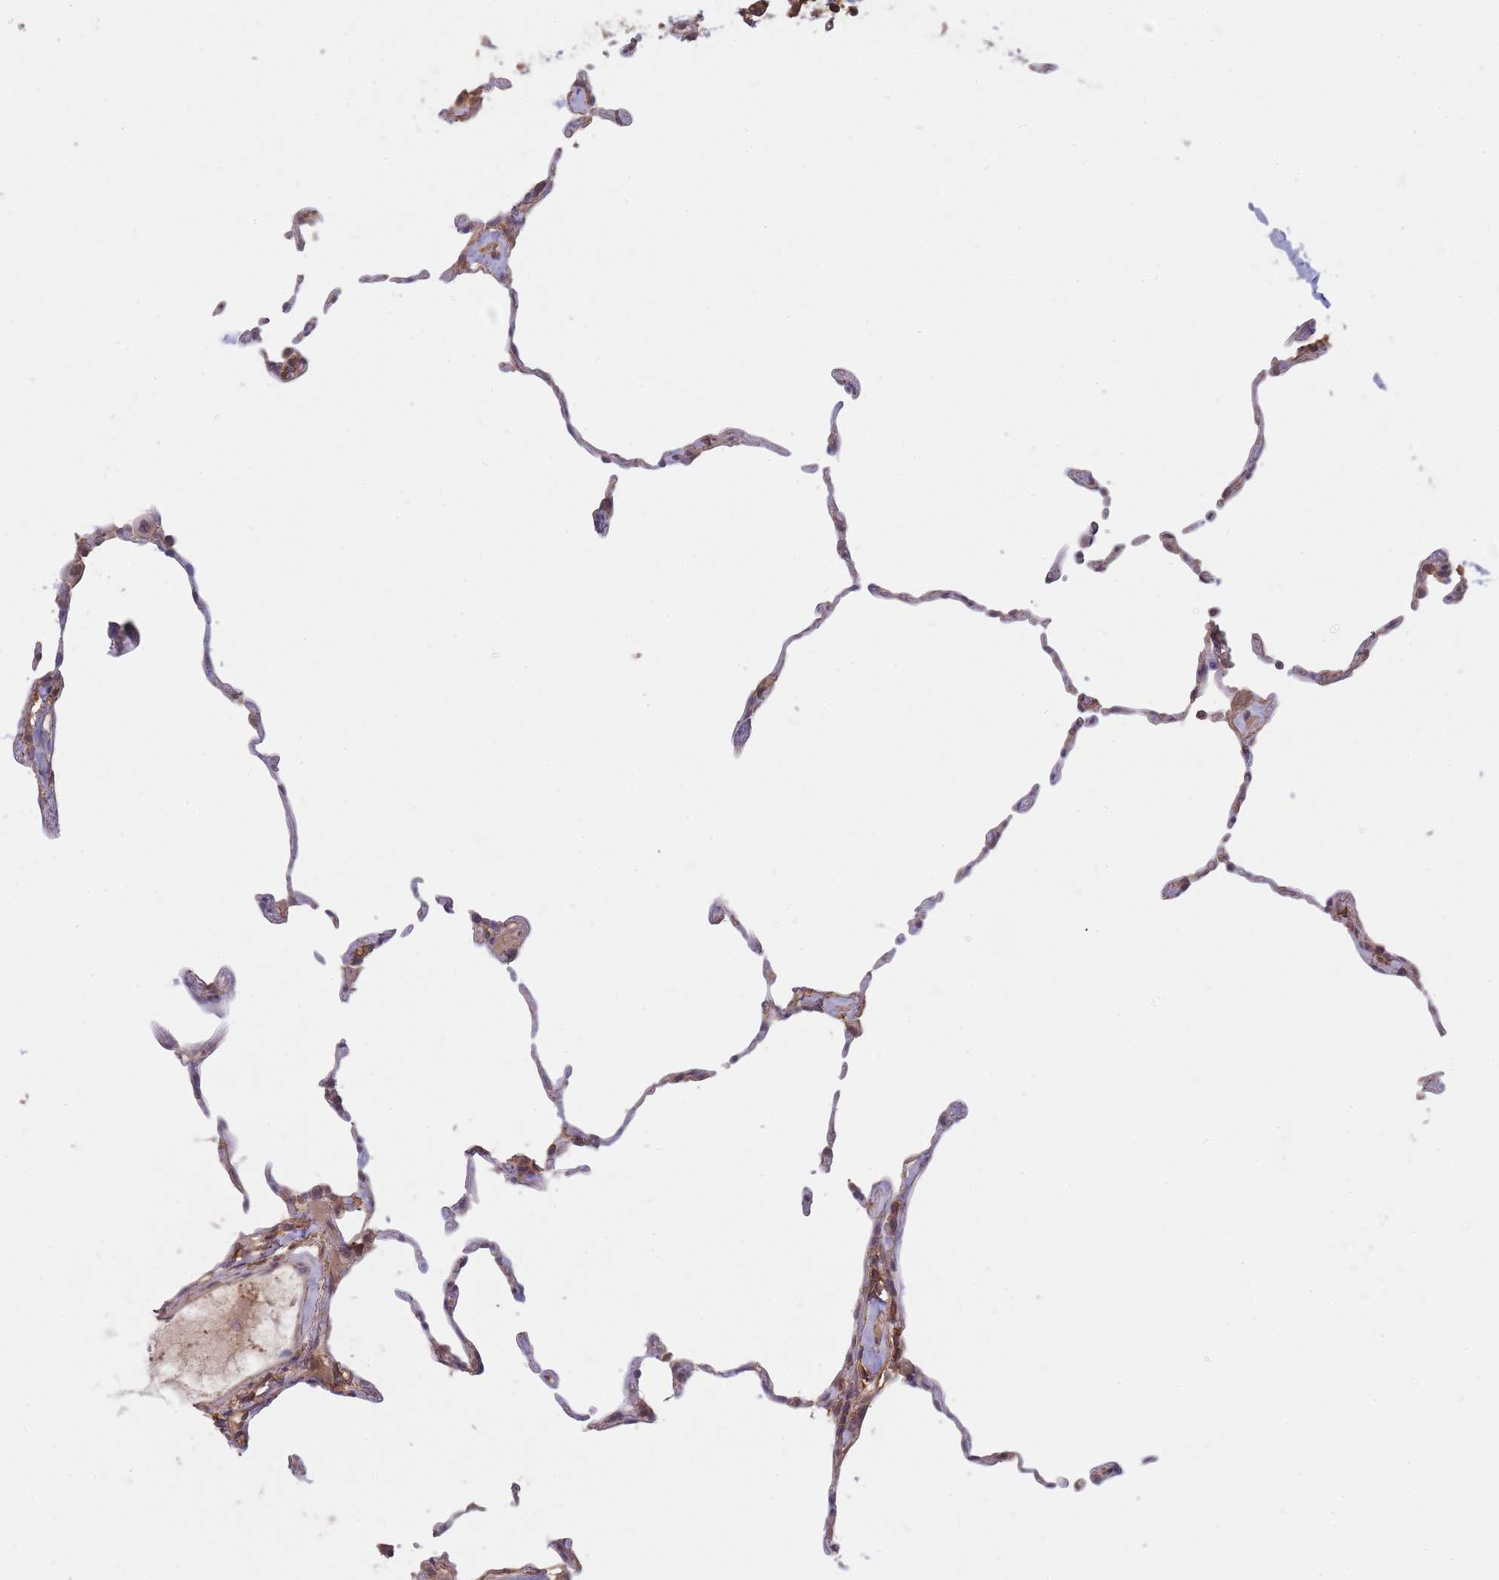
{"staining": {"intensity": "negative", "quantity": "none", "location": "none"}, "tissue": "lung", "cell_type": "Alveolar cells", "image_type": "normal", "snomed": [{"axis": "morphology", "description": "Normal tissue, NOS"}, {"axis": "topography", "description": "Lung"}], "caption": "IHC of benign human lung shows no staining in alveolar cells. The staining was performed using DAB to visualize the protein expression in brown, while the nuclei were stained in blue with hematoxylin (Magnification: 20x).", "gene": "METRN", "patient": {"sex": "female", "age": 57}}